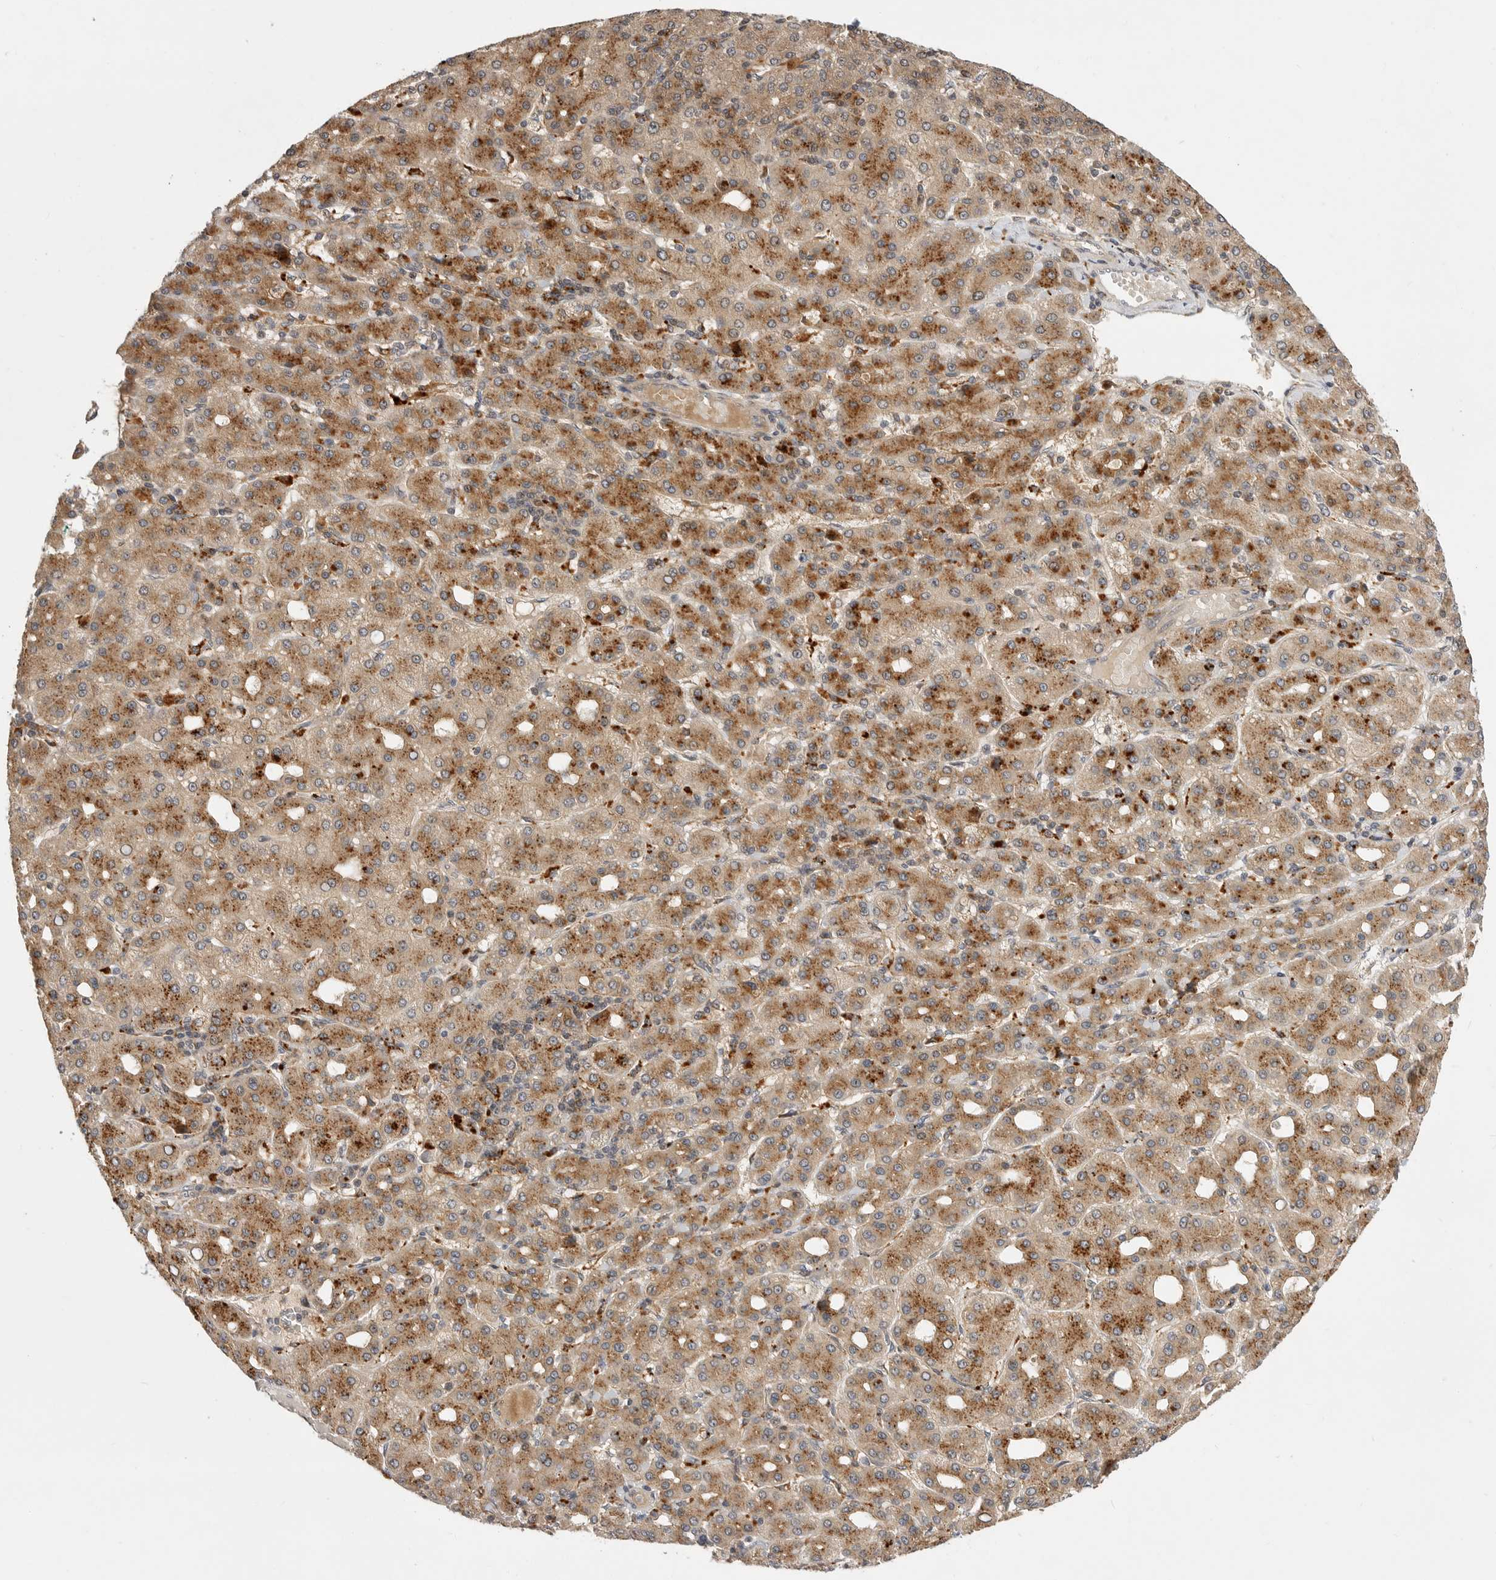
{"staining": {"intensity": "moderate", "quantity": ">75%", "location": "cytoplasmic/membranous"}, "tissue": "liver cancer", "cell_type": "Tumor cells", "image_type": "cancer", "snomed": [{"axis": "morphology", "description": "Carcinoma, Hepatocellular, NOS"}, {"axis": "topography", "description": "Liver"}], "caption": "Liver cancer (hepatocellular carcinoma) stained for a protein shows moderate cytoplasmic/membranous positivity in tumor cells. (DAB IHC, brown staining for protein, blue staining for nuclei).", "gene": "CSNK1G3", "patient": {"sex": "male", "age": 65}}